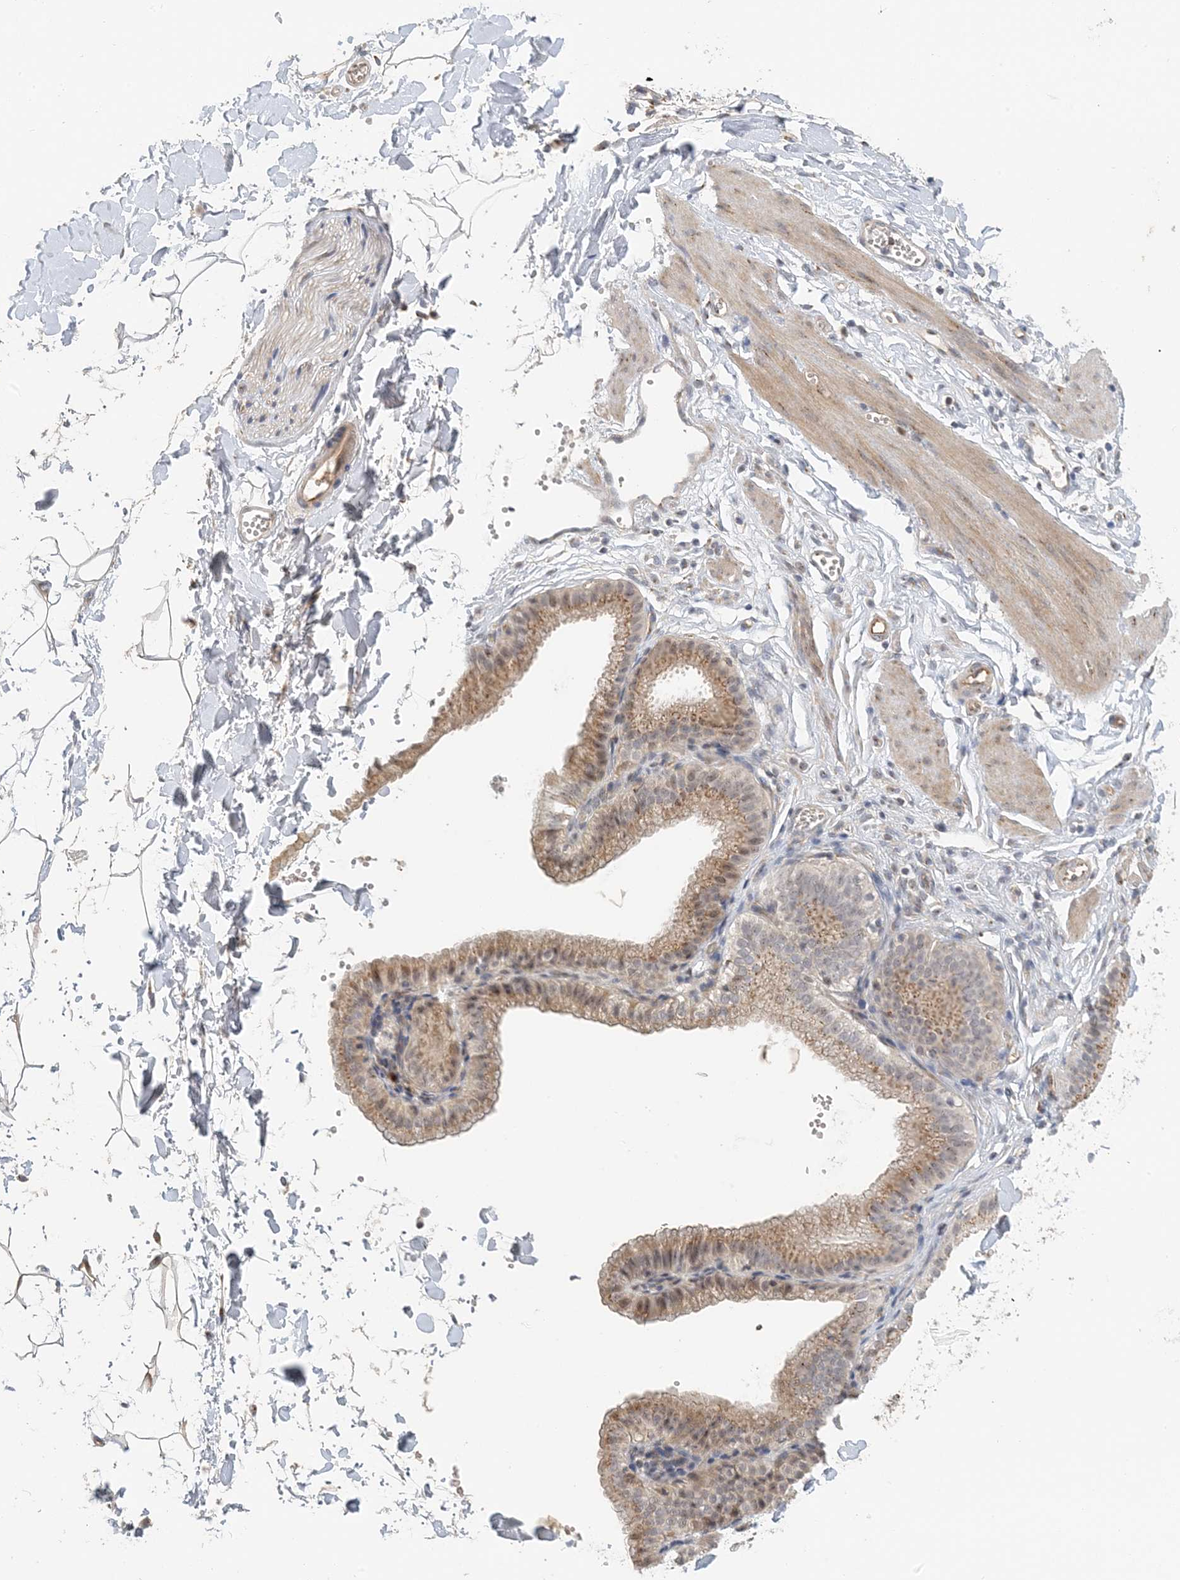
{"staining": {"intensity": "negative", "quantity": "none", "location": "none"}, "tissue": "adipose tissue", "cell_type": "Adipocytes", "image_type": "normal", "snomed": [{"axis": "morphology", "description": "Normal tissue, NOS"}, {"axis": "topography", "description": "Gallbladder"}, {"axis": "topography", "description": "Peripheral nerve tissue"}], "caption": "This is a histopathology image of immunohistochemistry (IHC) staining of normal adipose tissue, which shows no positivity in adipocytes. (Brightfield microscopy of DAB (3,3'-diaminobenzidine) immunohistochemistry at high magnification).", "gene": "ZCCHC4", "patient": {"sex": "male", "age": 38}}